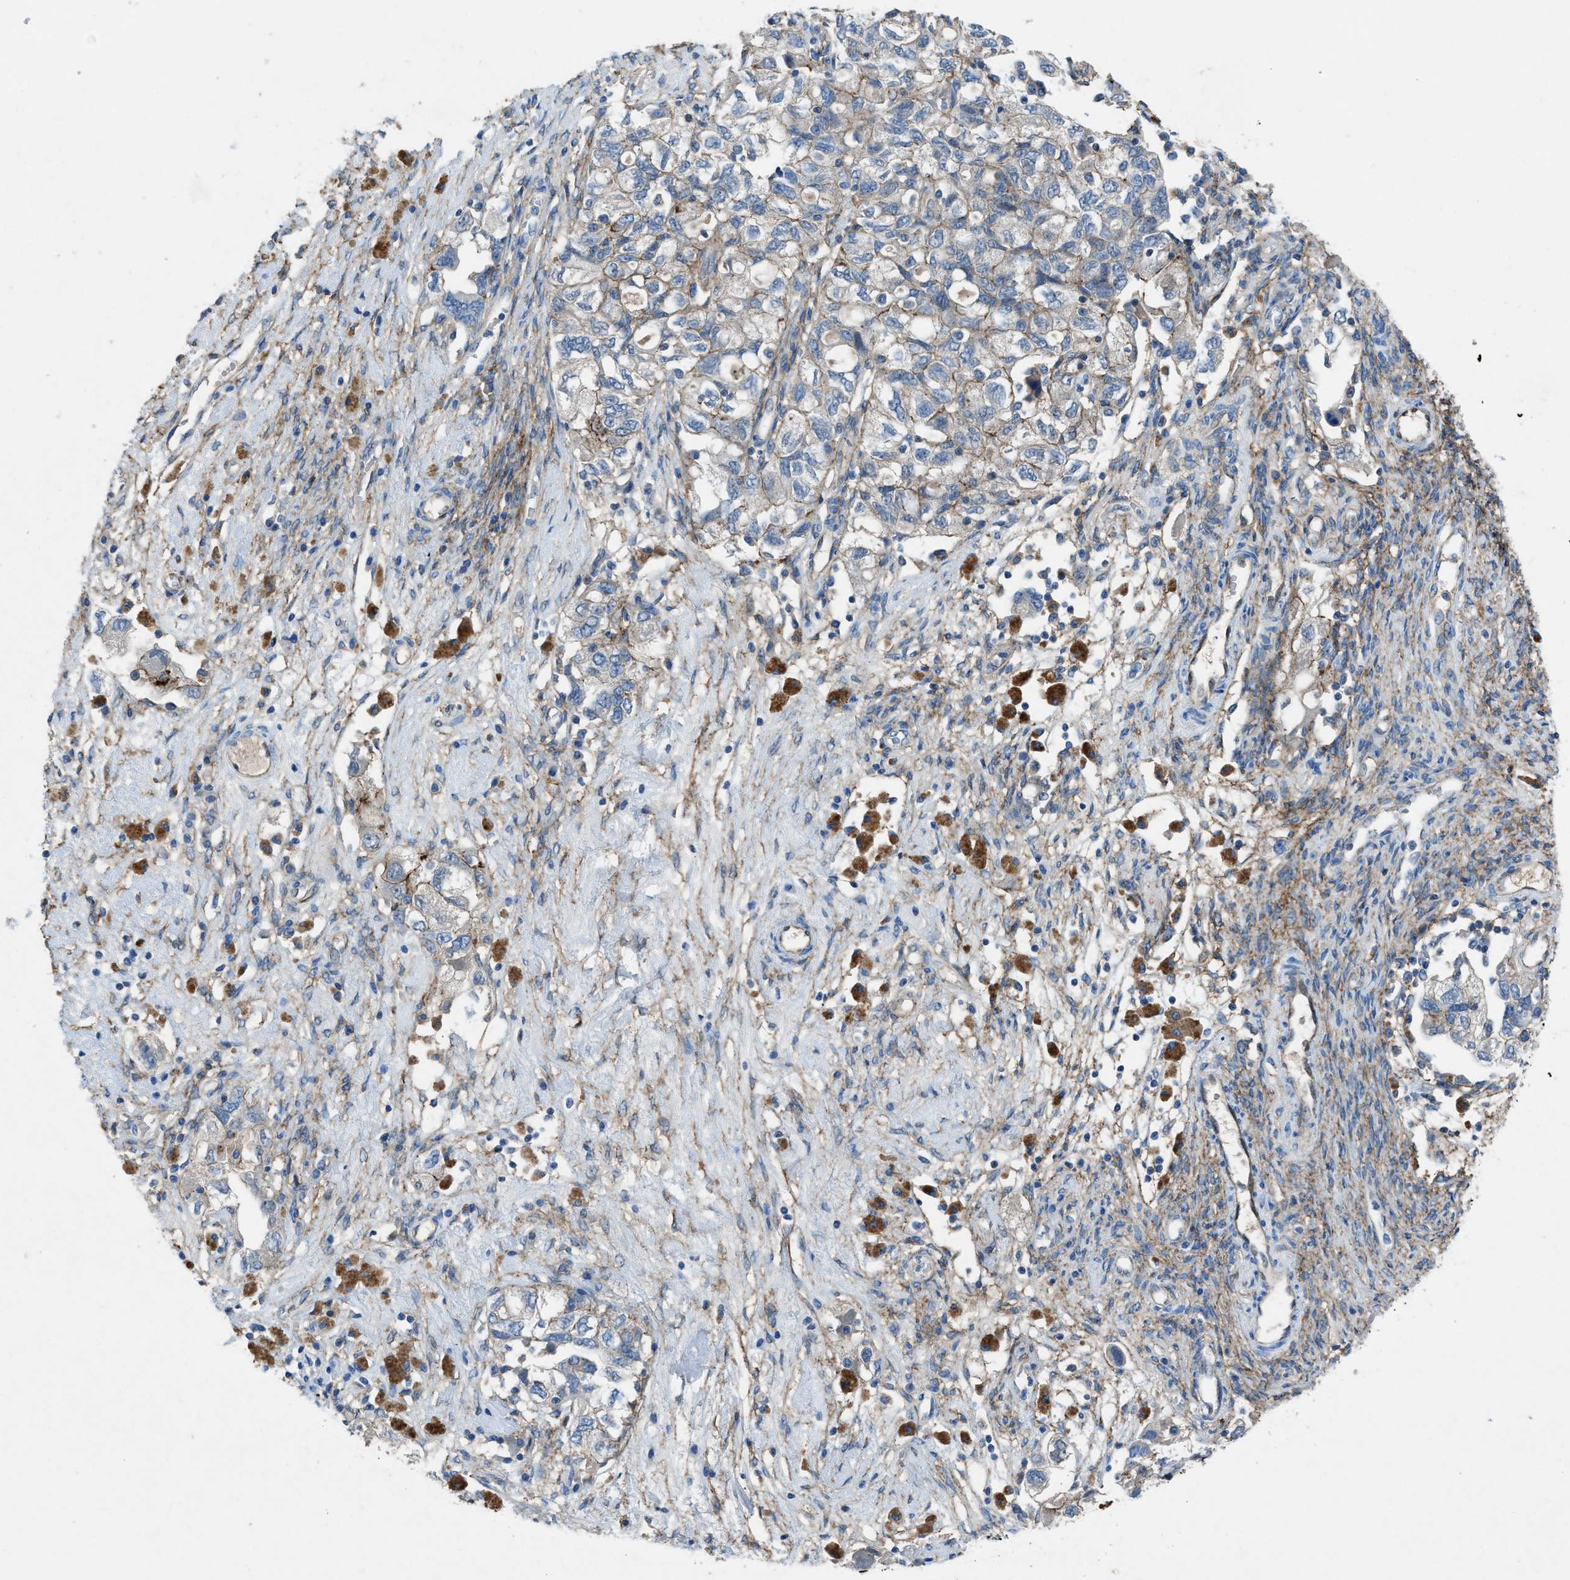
{"staining": {"intensity": "weak", "quantity": "<25%", "location": "cytoplasmic/membranous"}, "tissue": "ovarian cancer", "cell_type": "Tumor cells", "image_type": "cancer", "snomed": [{"axis": "morphology", "description": "Carcinoma, NOS"}, {"axis": "morphology", "description": "Cystadenocarcinoma, serous, NOS"}, {"axis": "topography", "description": "Ovary"}], "caption": "The immunohistochemistry (IHC) histopathology image has no significant expression in tumor cells of ovarian cancer tissue.", "gene": "PTGFRN", "patient": {"sex": "female", "age": 69}}